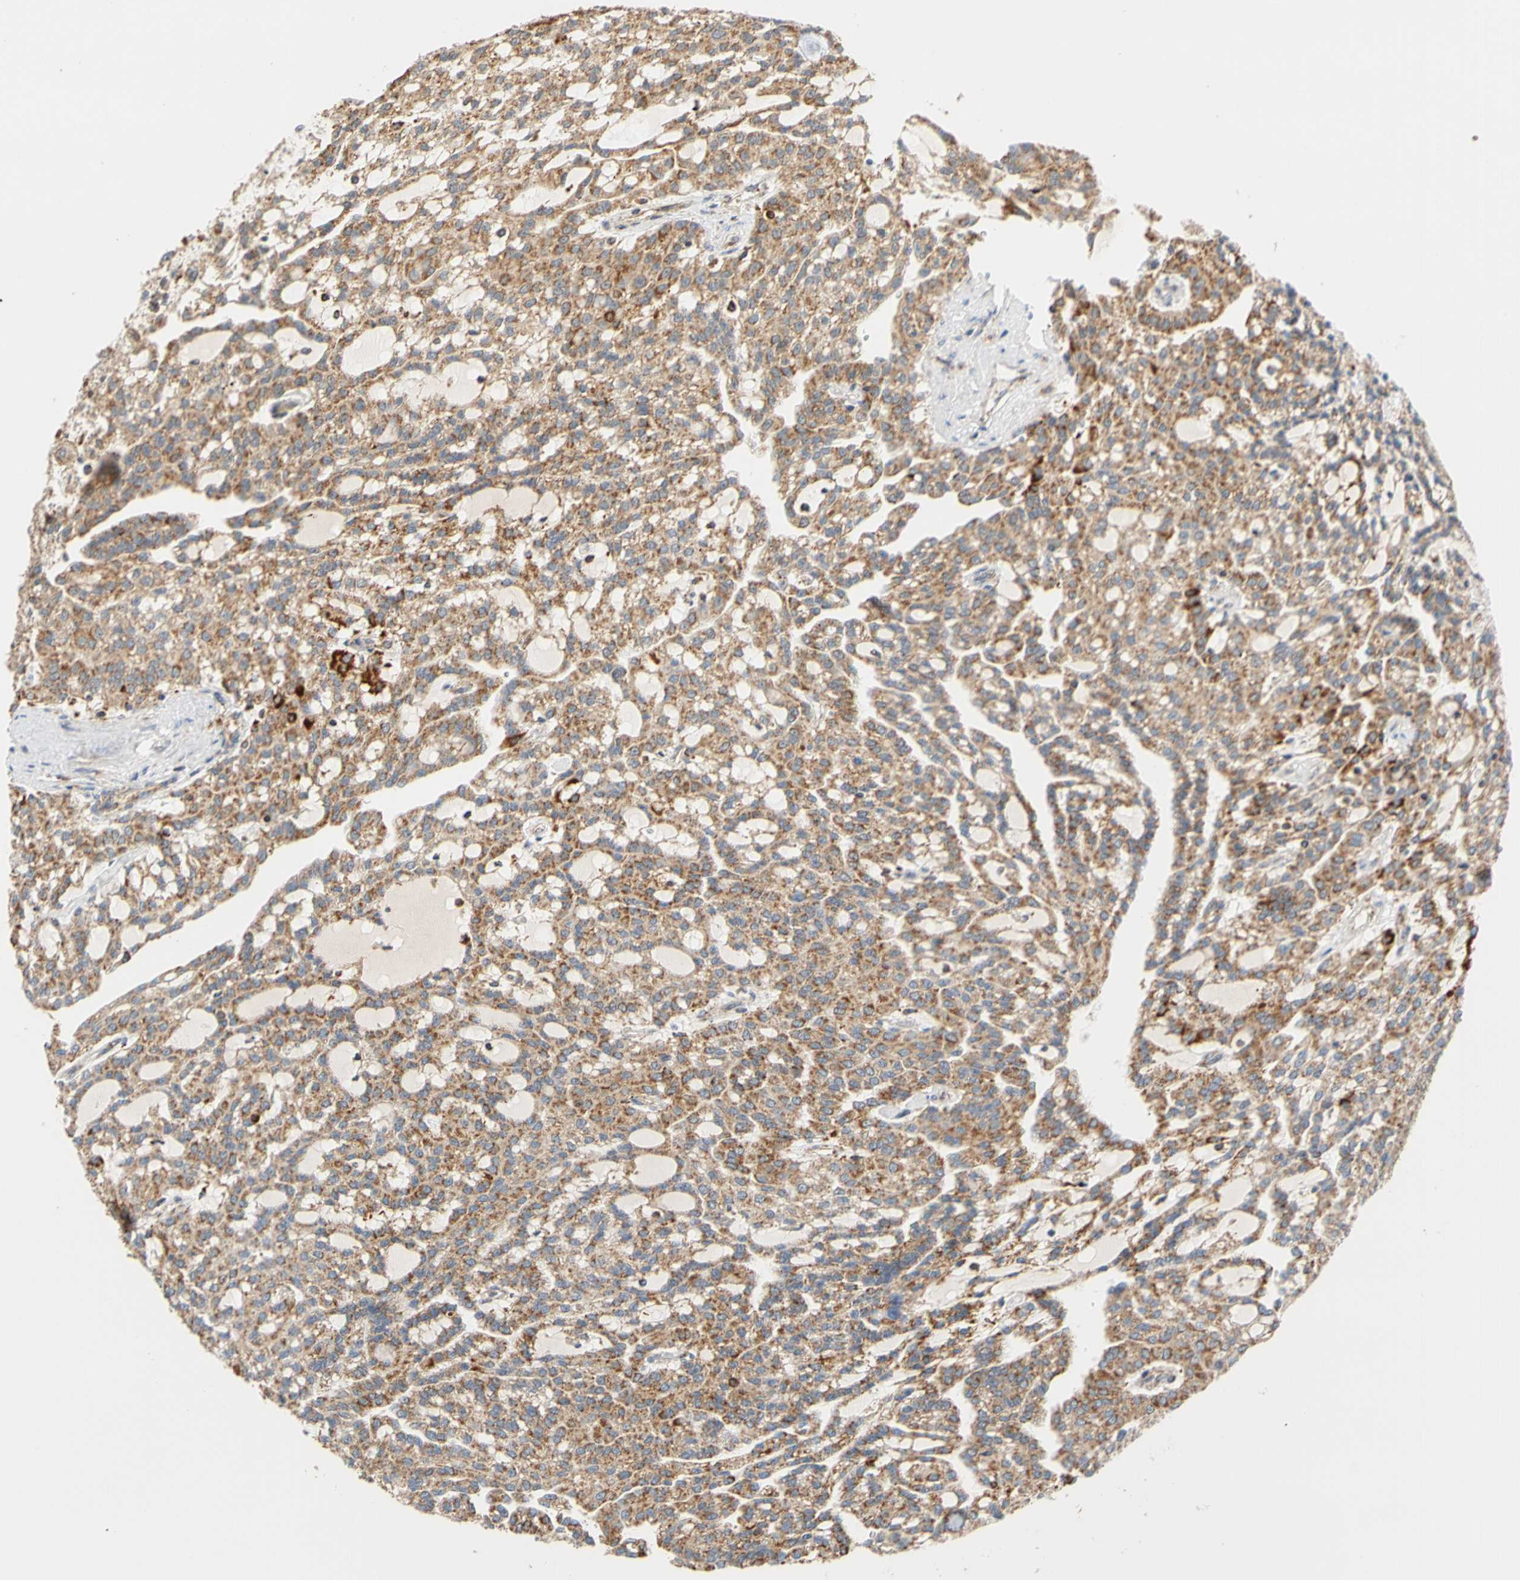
{"staining": {"intensity": "moderate", "quantity": ">75%", "location": "cytoplasmic/membranous"}, "tissue": "renal cancer", "cell_type": "Tumor cells", "image_type": "cancer", "snomed": [{"axis": "morphology", "description": "Adenocarcinoma, NOS"}, {"axis": "topography", "description": "Kidney"}], "caption": "A micrograph of human renal cancer (adenocarcinoma) stained for a protein shows moderate cytoplasmic/membranous brown staining in tumor cells.", "gene": "SFXN3", "patient": {"sex": "male", "age": 63}}